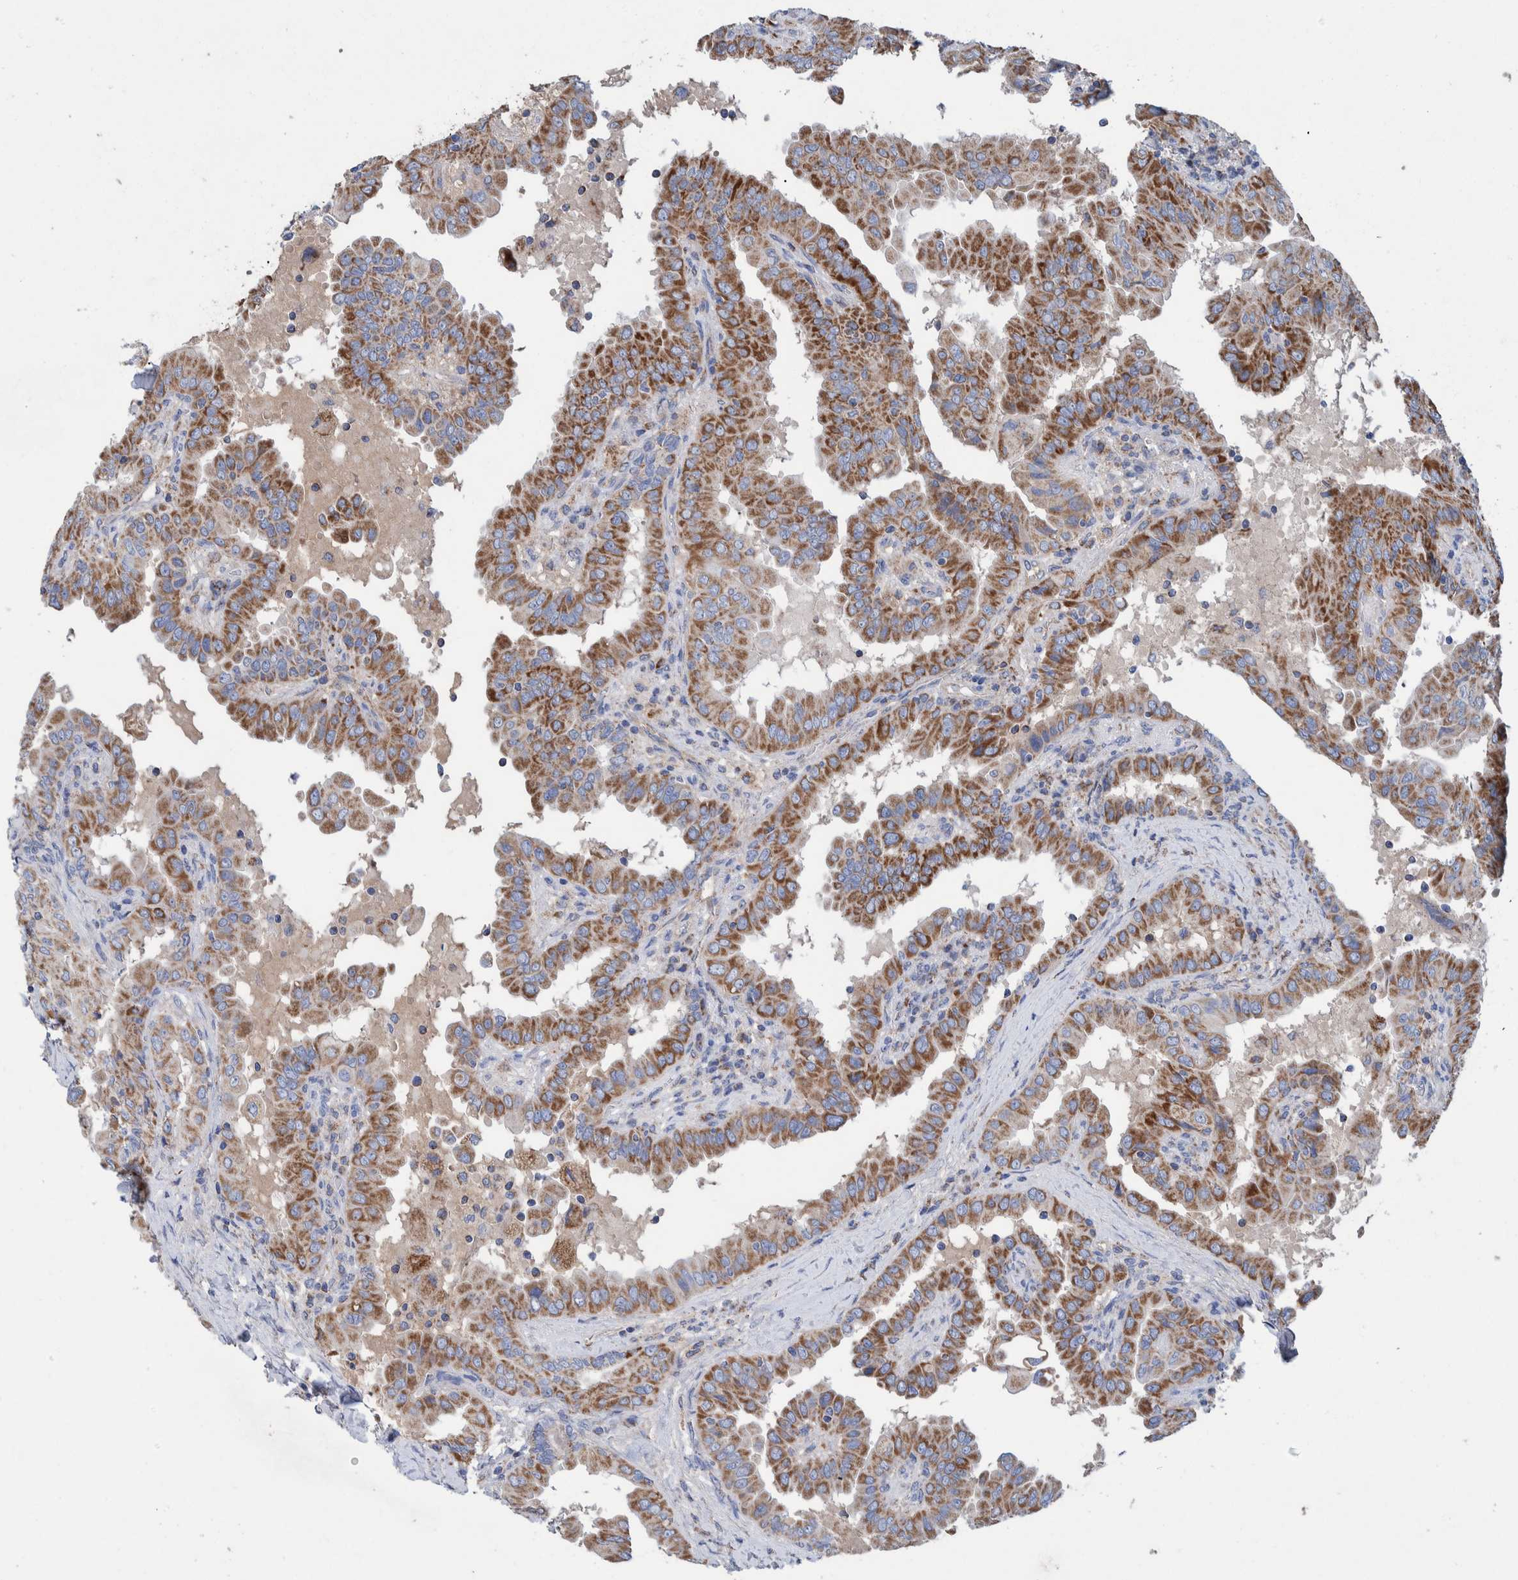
{"staining": {"intensity": "strong", "quantity": ">75%", "location": "cytoplasmic/membranous"}, "tissue": "thyroid cancer", "cell_type": "Tumor cells", "image_type": "cancer", "snomed": [{"axis": "morphology", "description": "Papillary adenocarcinoma, NOS"}, {"axis": "topography", "description": "Thyroid gland"}], "caption": "This histopathology image demonstrates thyroid cancer stained with immunohistochemistry (IHC) to label a protein in brown. The cytoplasmic/membranous of tumor cells show strong positivity for the protein. Nuclei are counter-stained blue.", "gene": "DECR1", "patient": {"sex": "male", "age": 33}}